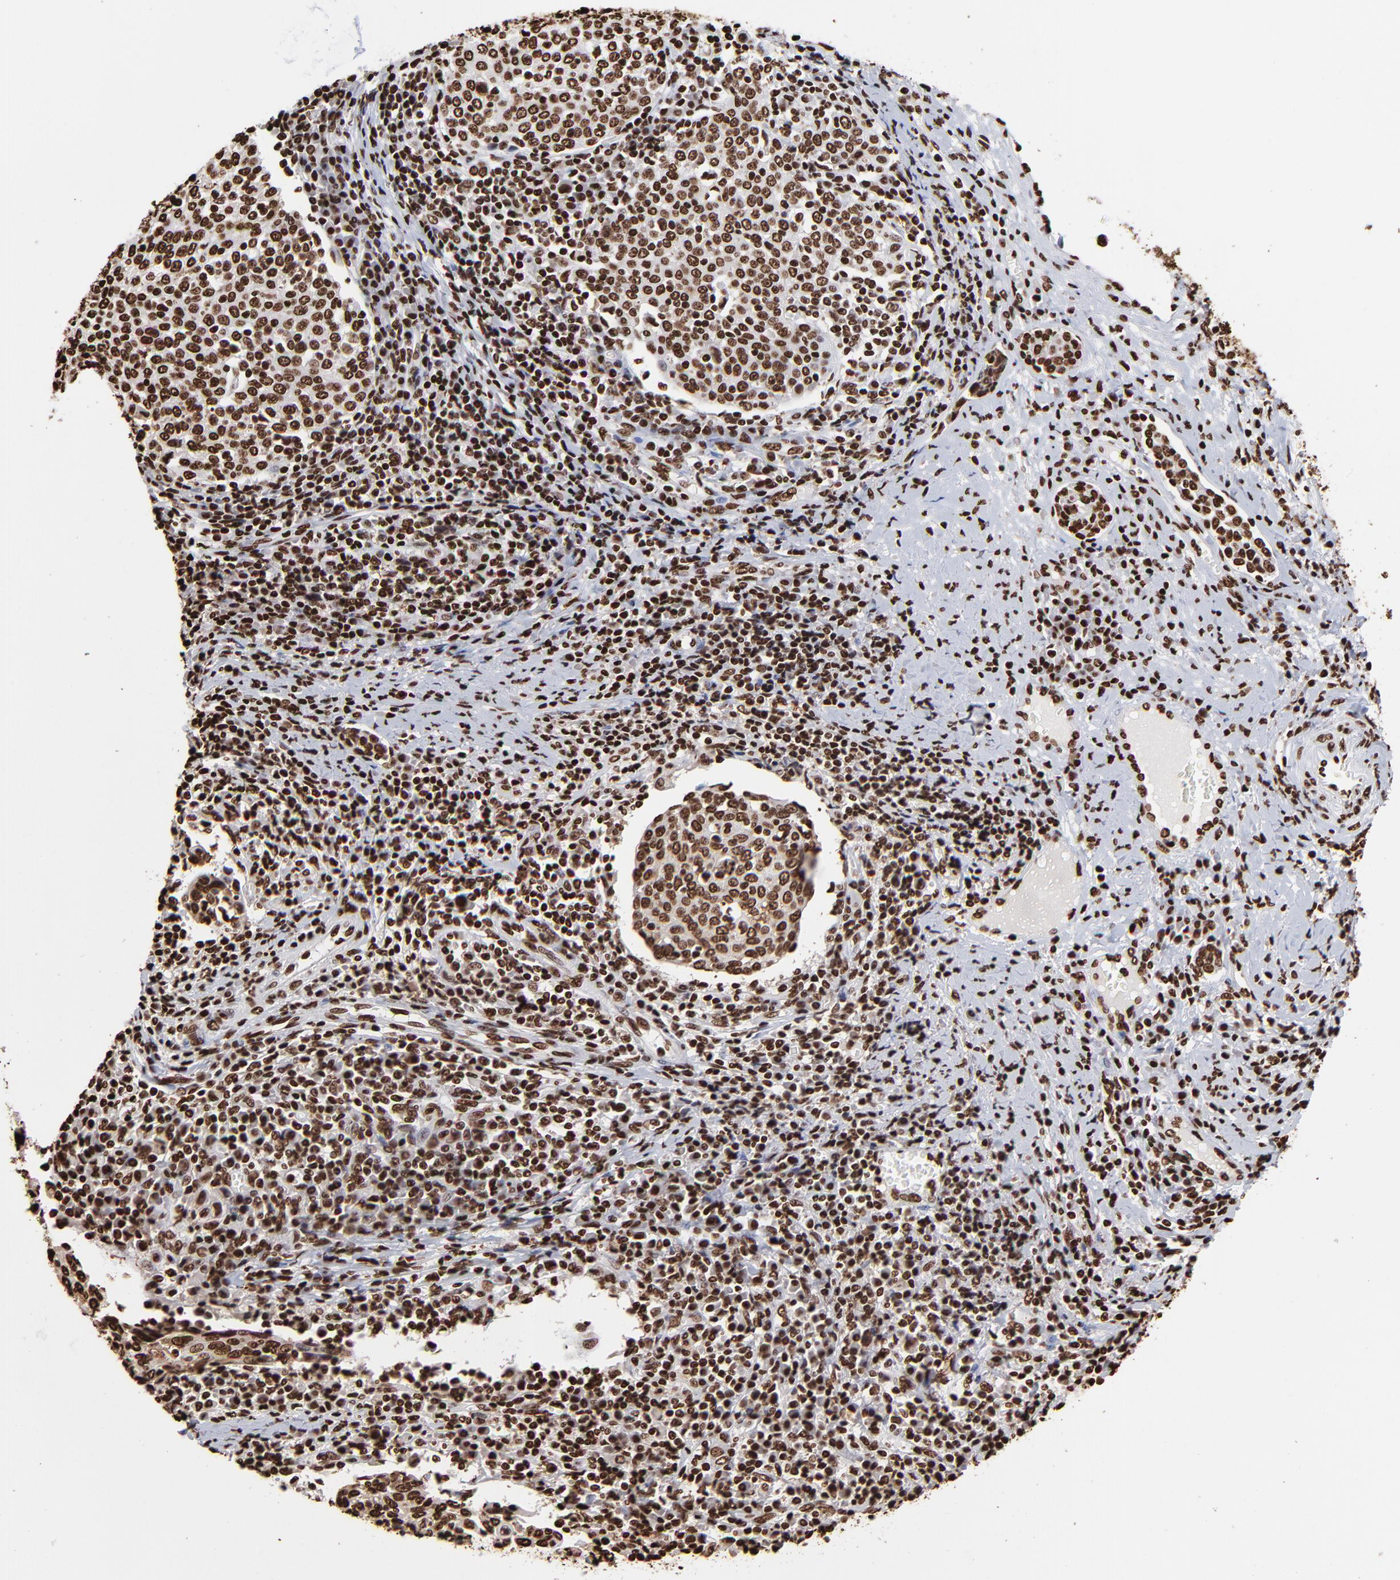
{"staining": {"intensity": "strong", "quantity": ">75%", "location": "nuclear"}, "tissue": "cervical cancer", "cell_type": "Tumor cells", "image_type": "cancer", "snomed": [{"axis": "morphology", "description": "Squamous cell carcinoma, NOS"}, {"axis": "topography", "description": "Cervix"}], "caption": "The photomicrograph displays staining of cervical squamous cell carcinoma, revealing strong nuclear protein positivity (brown color) within tumor cells. The protein of interest is stained brown, and the nuclei are stained in blue (DAB IHC with brightfield microscopy, high magnification).", "gene": "ZNF544", "patient": {"sex": "female", "age": 40}}